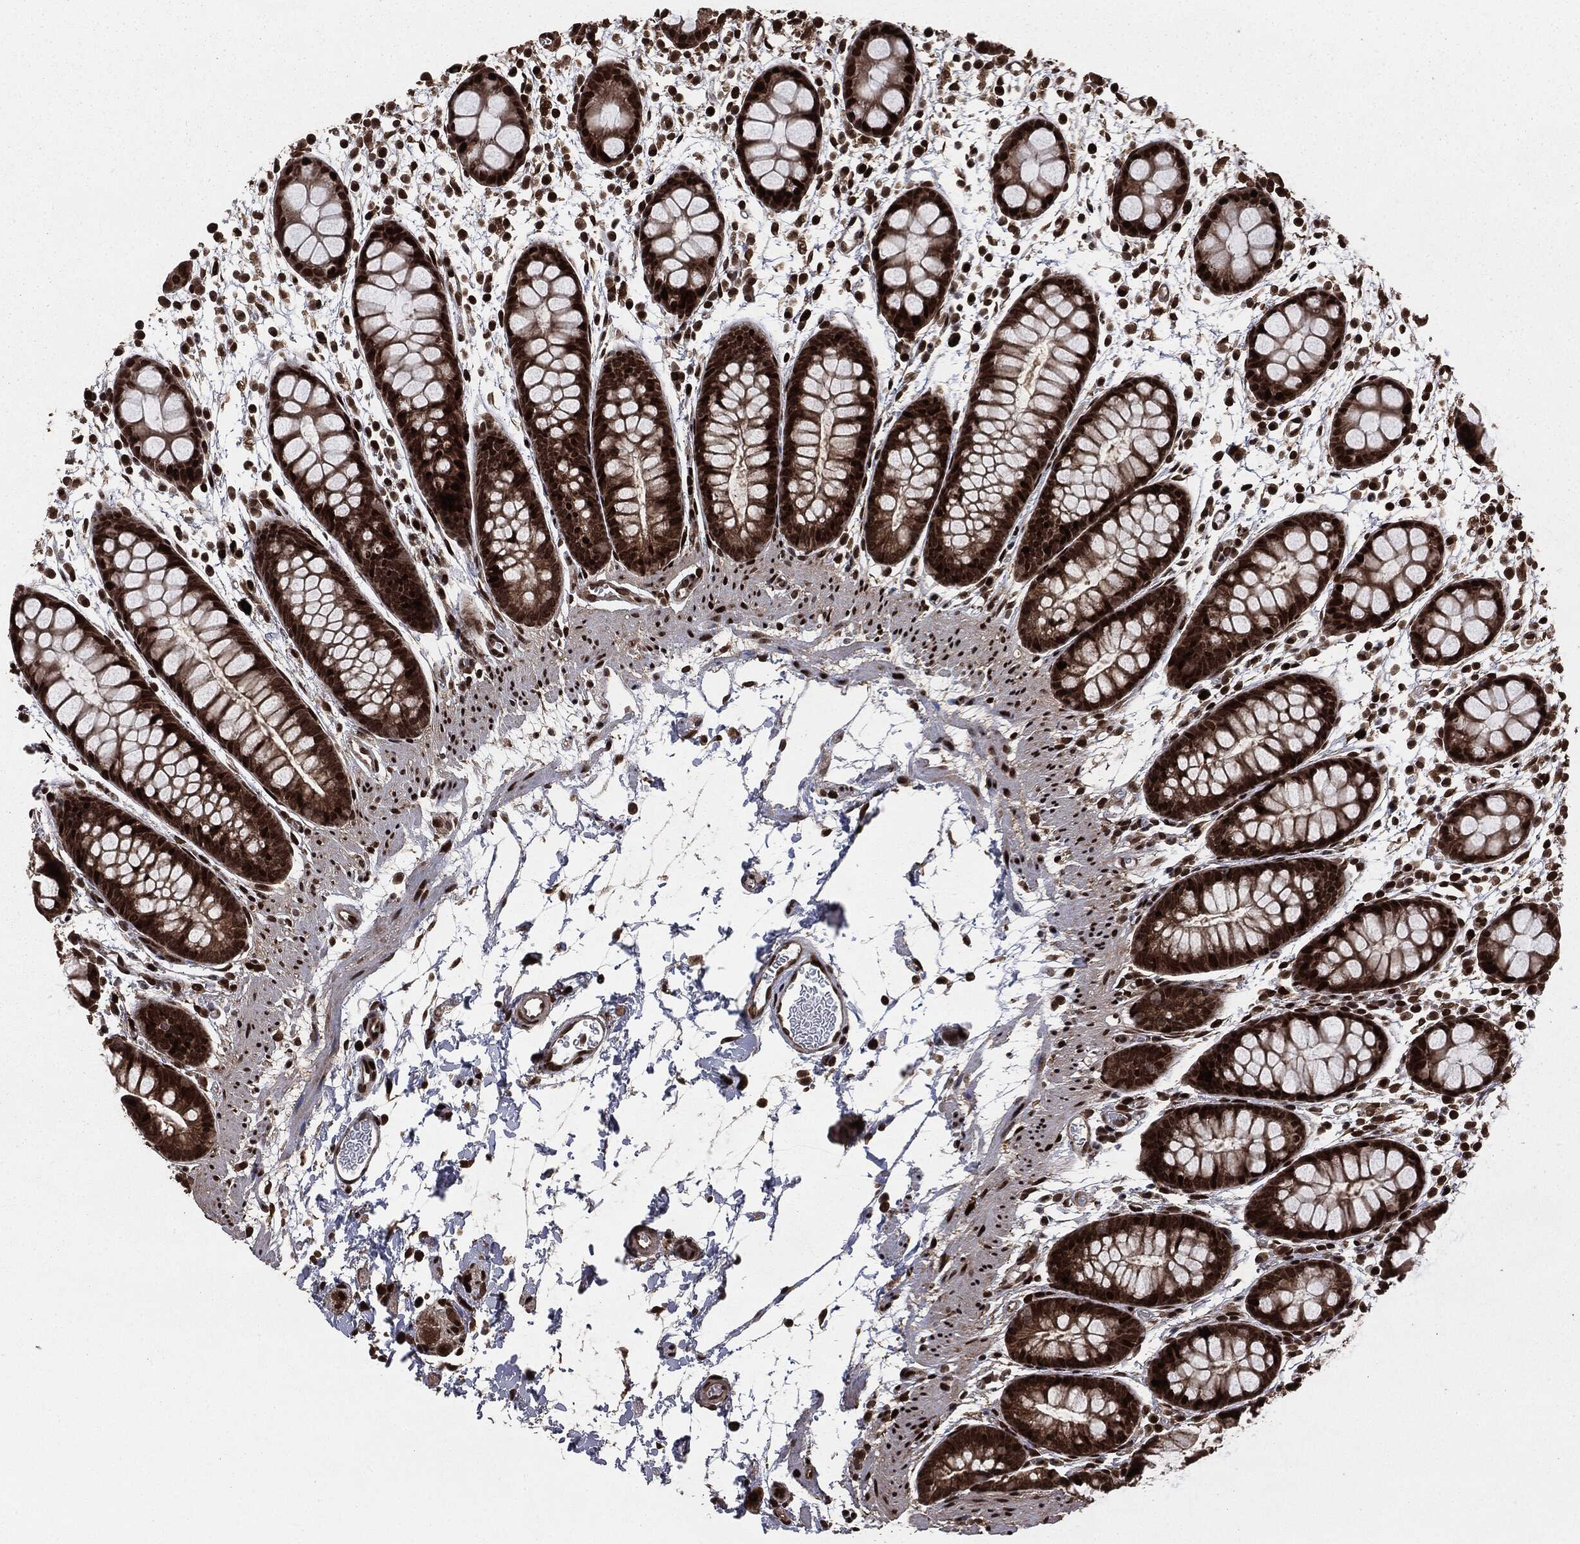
{"staining": {"intensity": "strong", "quantity": ">75%", "location": "nuclear"}, "tissue": "rectum", "cell_type": "Glandular cells", "image_type": "normal", "snomed": [{"axis": "morphology", "description": "Normal tissue, NOS"}, {"axis": "topography", "description": "Rectum"}], "caption": "Immunohistochemistry image of benign rectum stained for a protein (brown), which displays high levels of strong nuclear expression in approximately >75% of glandular cells.", "gene": "DVL2", "patient": {"sex": "male", "age": 57}}